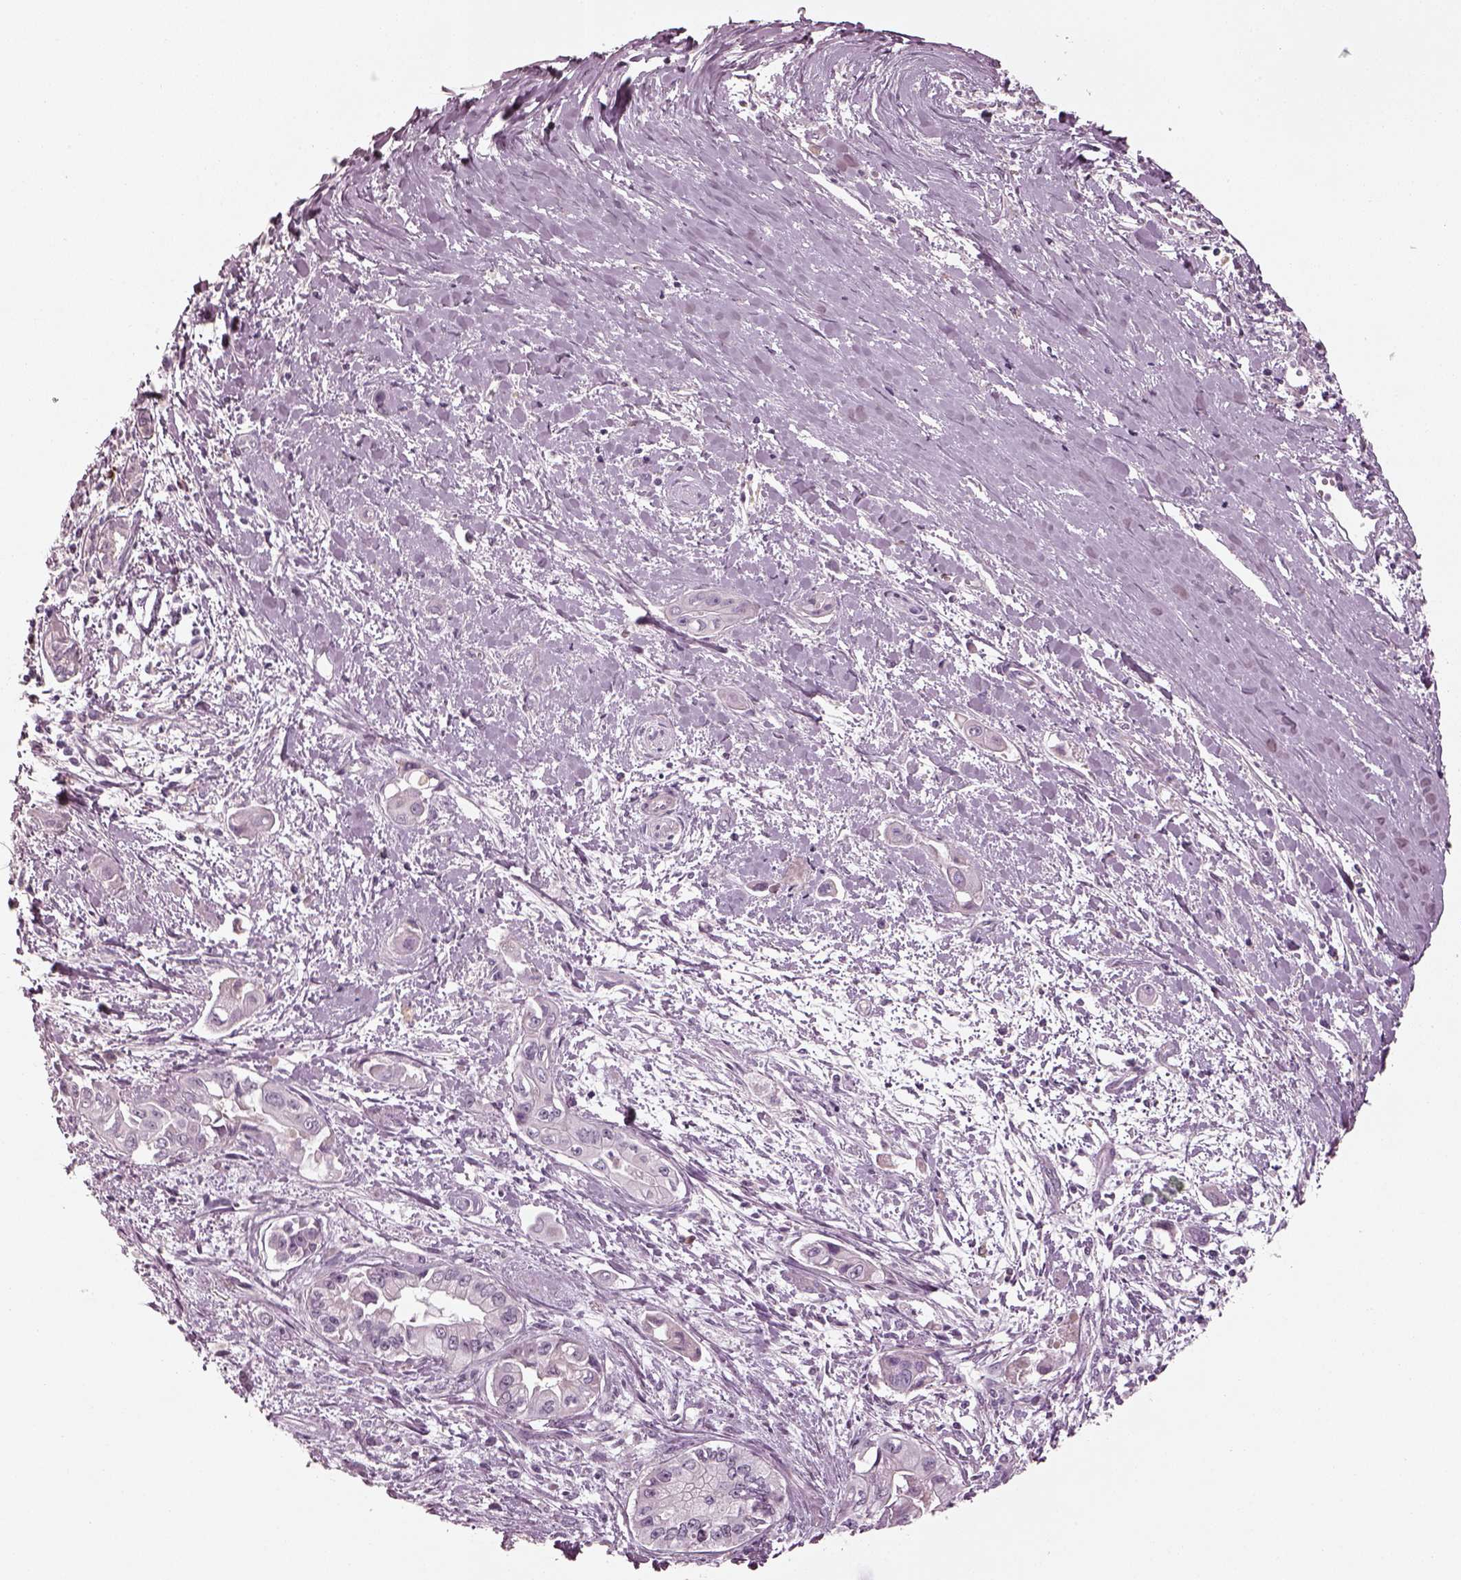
{"staining": {"intensity": "negative", "quantity": "none", "location": "none"}, "tissue": "pancreatic cancer", "cell_type": "Tumor cells", "image_type": "cancer", "snomed": [{"axis": "morphology", "description": "Adenocarcinoma, NOS"}, {"axis": "topography", "description": "Pancreas"}], "caption": "Immunohistochemical staining of pancreatic adenocarcinoma demonstrates no significant staining in tumor cells. The staining is performed using DAB brown chromogen with nuclei counter-stained in using hematoxylin.", "gene": "SPATA6L", "patient": {"sex": "male", "age": 60}}